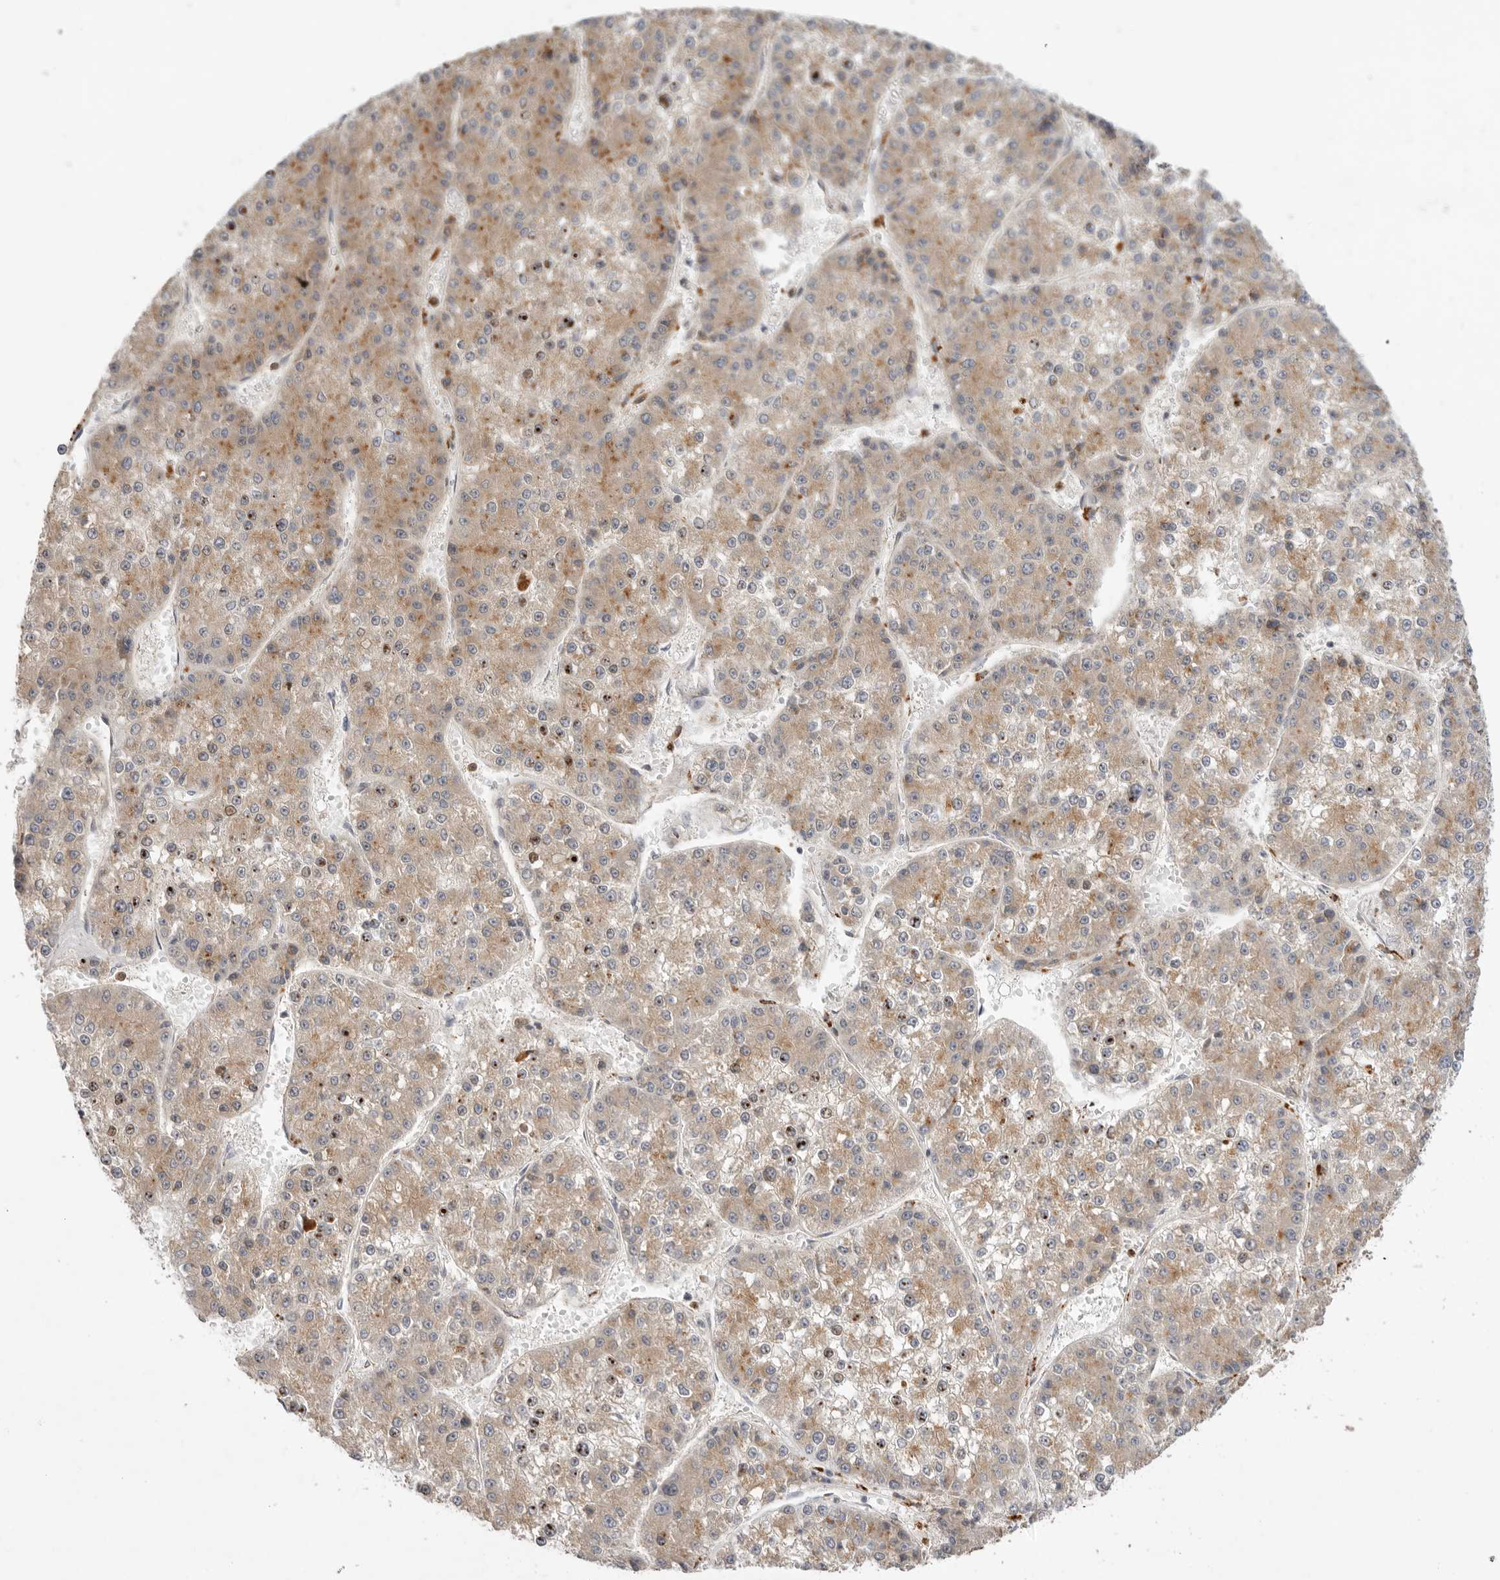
{"staining": {"intensity": "weak", "quantity": ">75%", "location": "cytoplasmic/membranous"}, "tissue": "liver cancer", "cell_type": "Tumor cells", "image_type": "cancer", "snomed": [{"axis": "morphology", "description": "Carcinoma, Hepatocellular, NOS"}, {"axis": "topography", "description": "Liver"}], "caption": "A histopathology image of hepatocellular carcinoma (liver) stained for a protein shows weak cytoplasmic/membranous brown staining in tumor cells. (Stains: DAB in brown, nuclei in blue, Microscopy: brightfield microscopy at high magnification).", "gene": "GNE", "patient": {"sex": "female", "age": 73}}